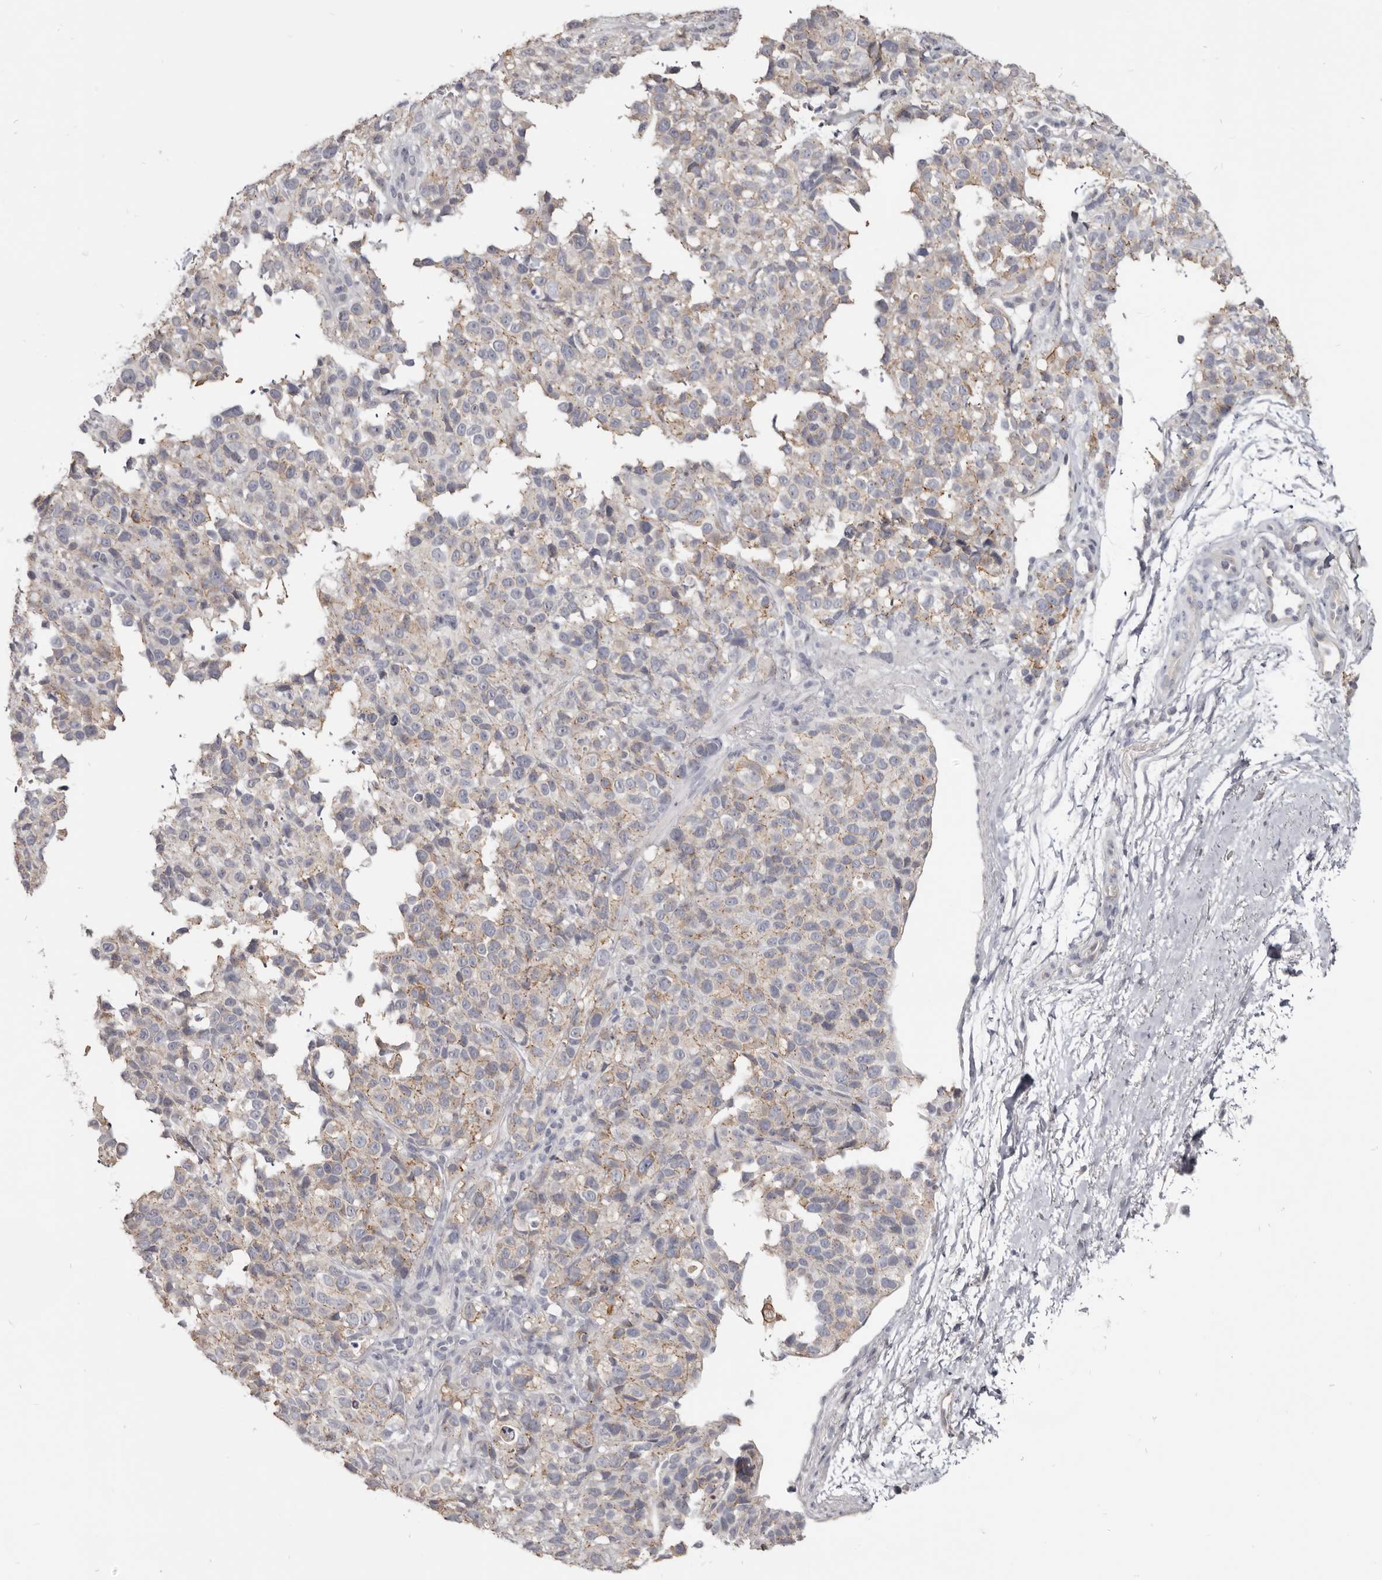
{"staining": {"intensity": "weak", "quantity": "25%-75%", "location": "cytoplasmic/membranous"}, "tissue": "melanoma", "cell_type": "Tumor cells", "image_type": "cancer", "snomed": [{"axis": "morphology", "description": "Malignant melanoma, Metastatic site"}, {"axis": "topography", "description": "Skin"}], "caption": "High-magnification brightfield microscopy of melanoma stained with DAB (brown) and counterstained with hematoxylin (blue). tumor cells exhibit weak cytoplasmic/membranous expression is seen in about25%-75% of cells.", "gene": "CGN", "patient": {"sex": "female", "age": 72}}